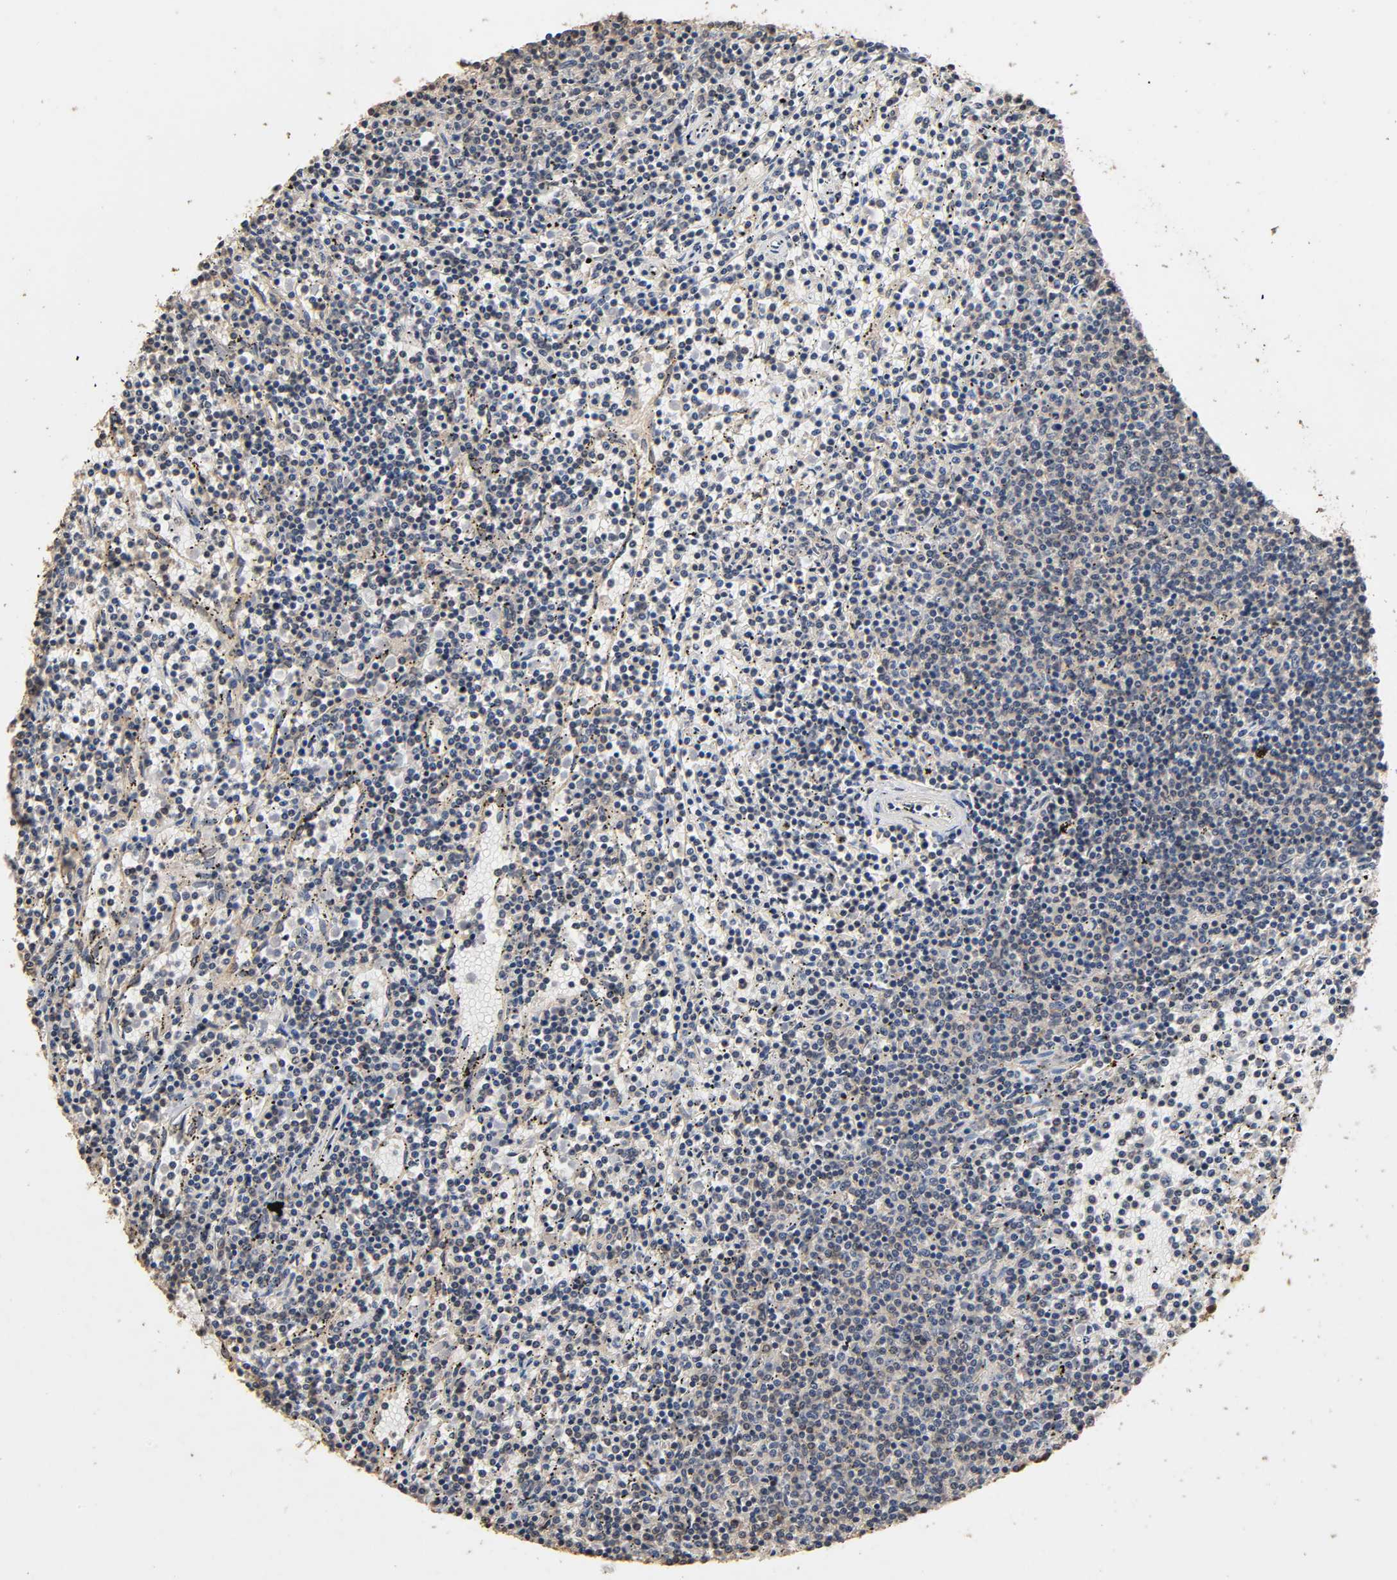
{"staining": {"intensity": "weak", "quantity": "25%-75%", "location": "cytoplasmic/membranous"}, "tissue": "lymphoma", "cell_type": "Tumor cells", "image_type": "cancer", "snomed": [{"axis": "morphology", "description": "Malignant lymphoma, non-Hodgkin's type, Low grade"}, {"axis": "topography", "description": "Spleen"}], "caption": "There is low levels of weak cytoplasmic/membranous expression in tumor cells of malignant lymphoma, non-Hodgkin's type (low-grade), as demonstrated by immunohistochemical staining (brown color).", "gene": "ARHGEF7", "patient": {"sex": "female", "age": 50}}